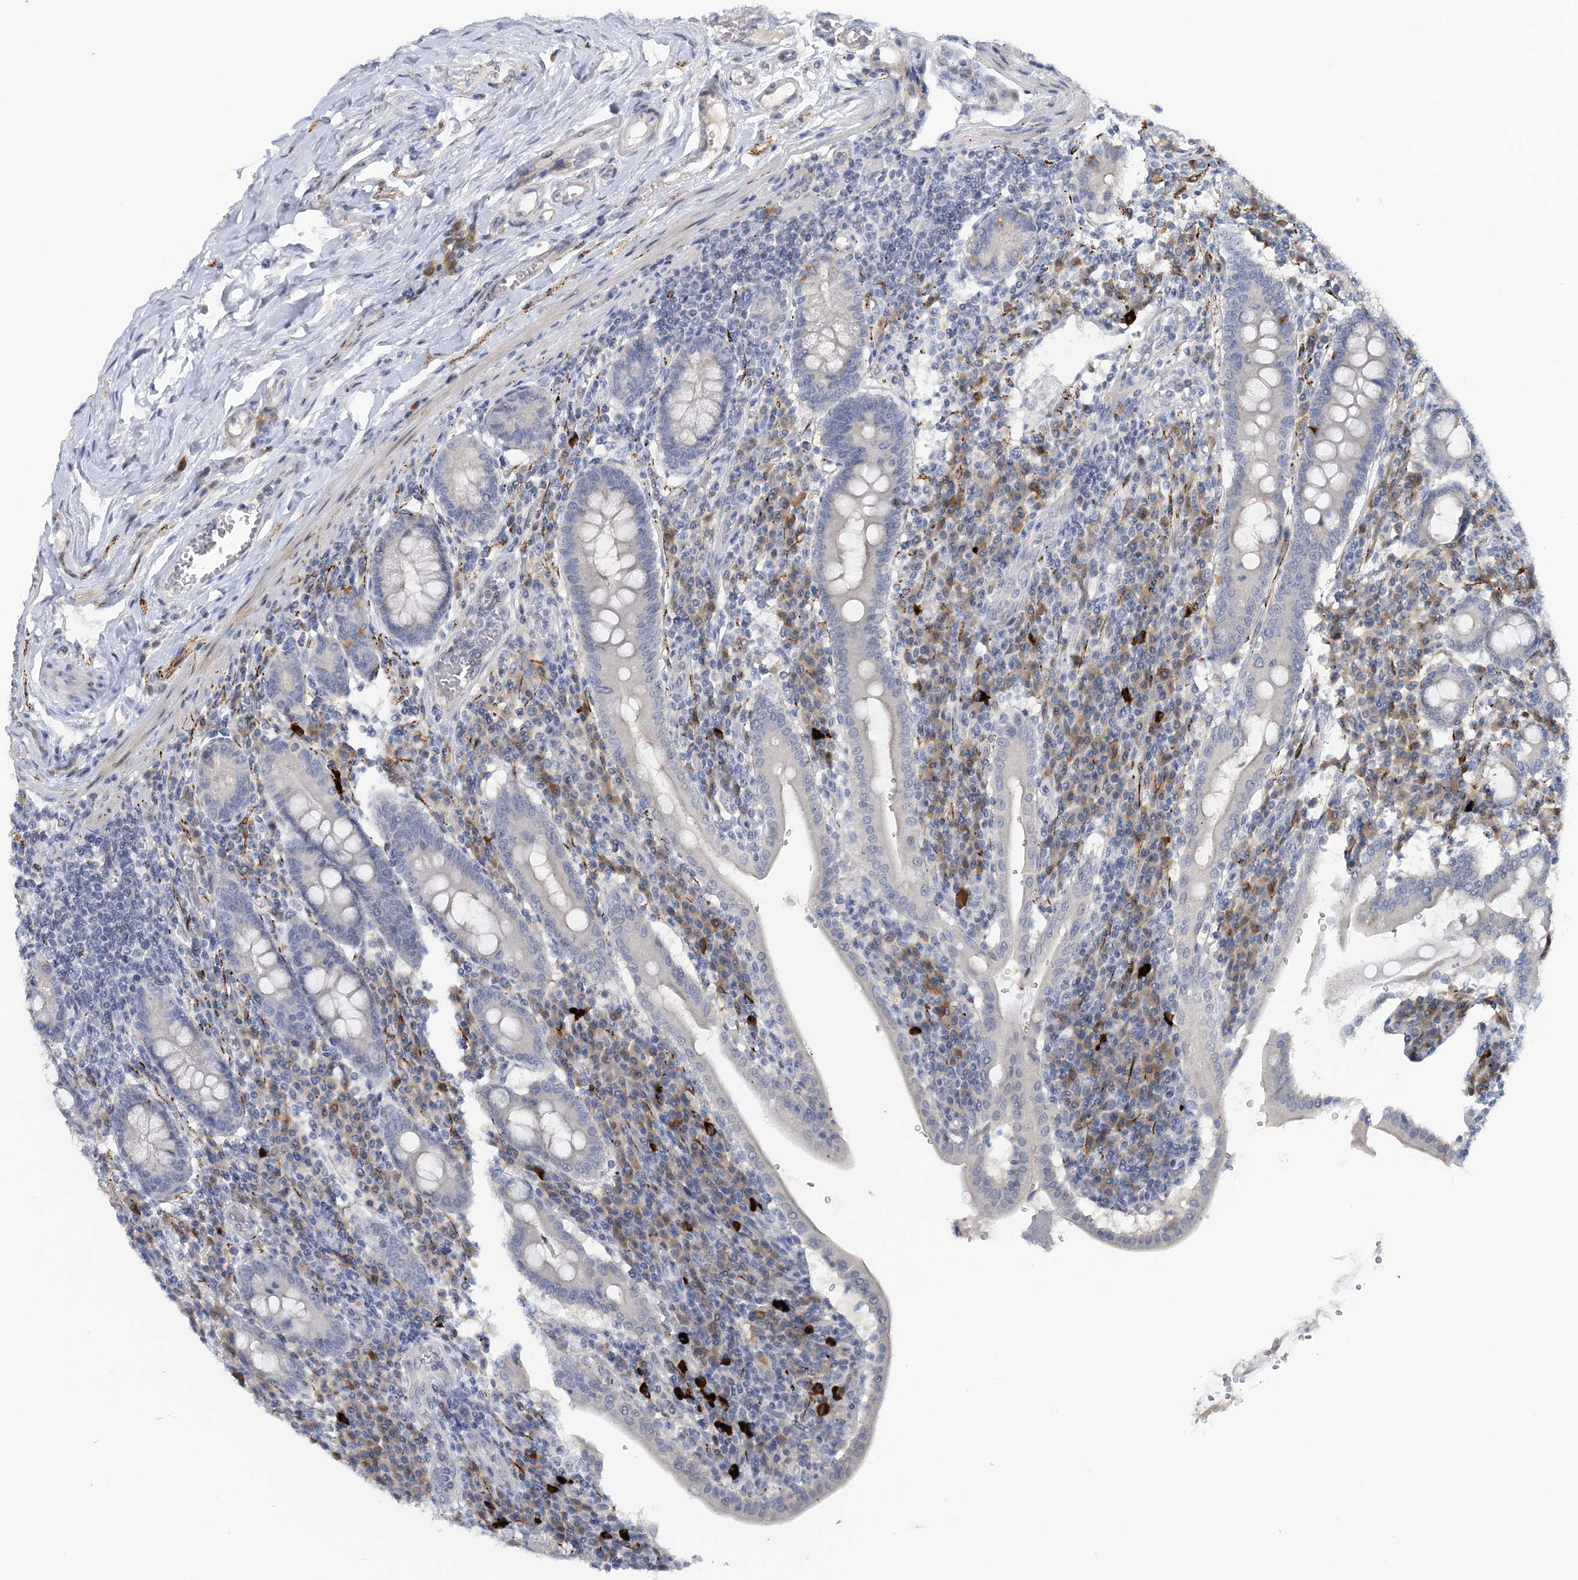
{"staining": {"intensity": "weak", "quantity": "<25%", "location": "cytoplasmic/membranous"}, "tissue": "duodenum", "cell_type": "Glandular cells", "image_type": "normal", "snomed": [{"axis": "morphology", "description": "Normal tissue, NOS"}, {"axis": "morphology", "description": "Adenocarcinoma, NOS"}, {"axis": "topography", "description": "Pancreas"}, {"axis": "topography", "description": "Duodenum"}], "caption": "IHC of unremarkable human duodenum shows no staining in glandular cells.", "gene": "SNED1", "patient": {"sex": "male", "age": 50}}